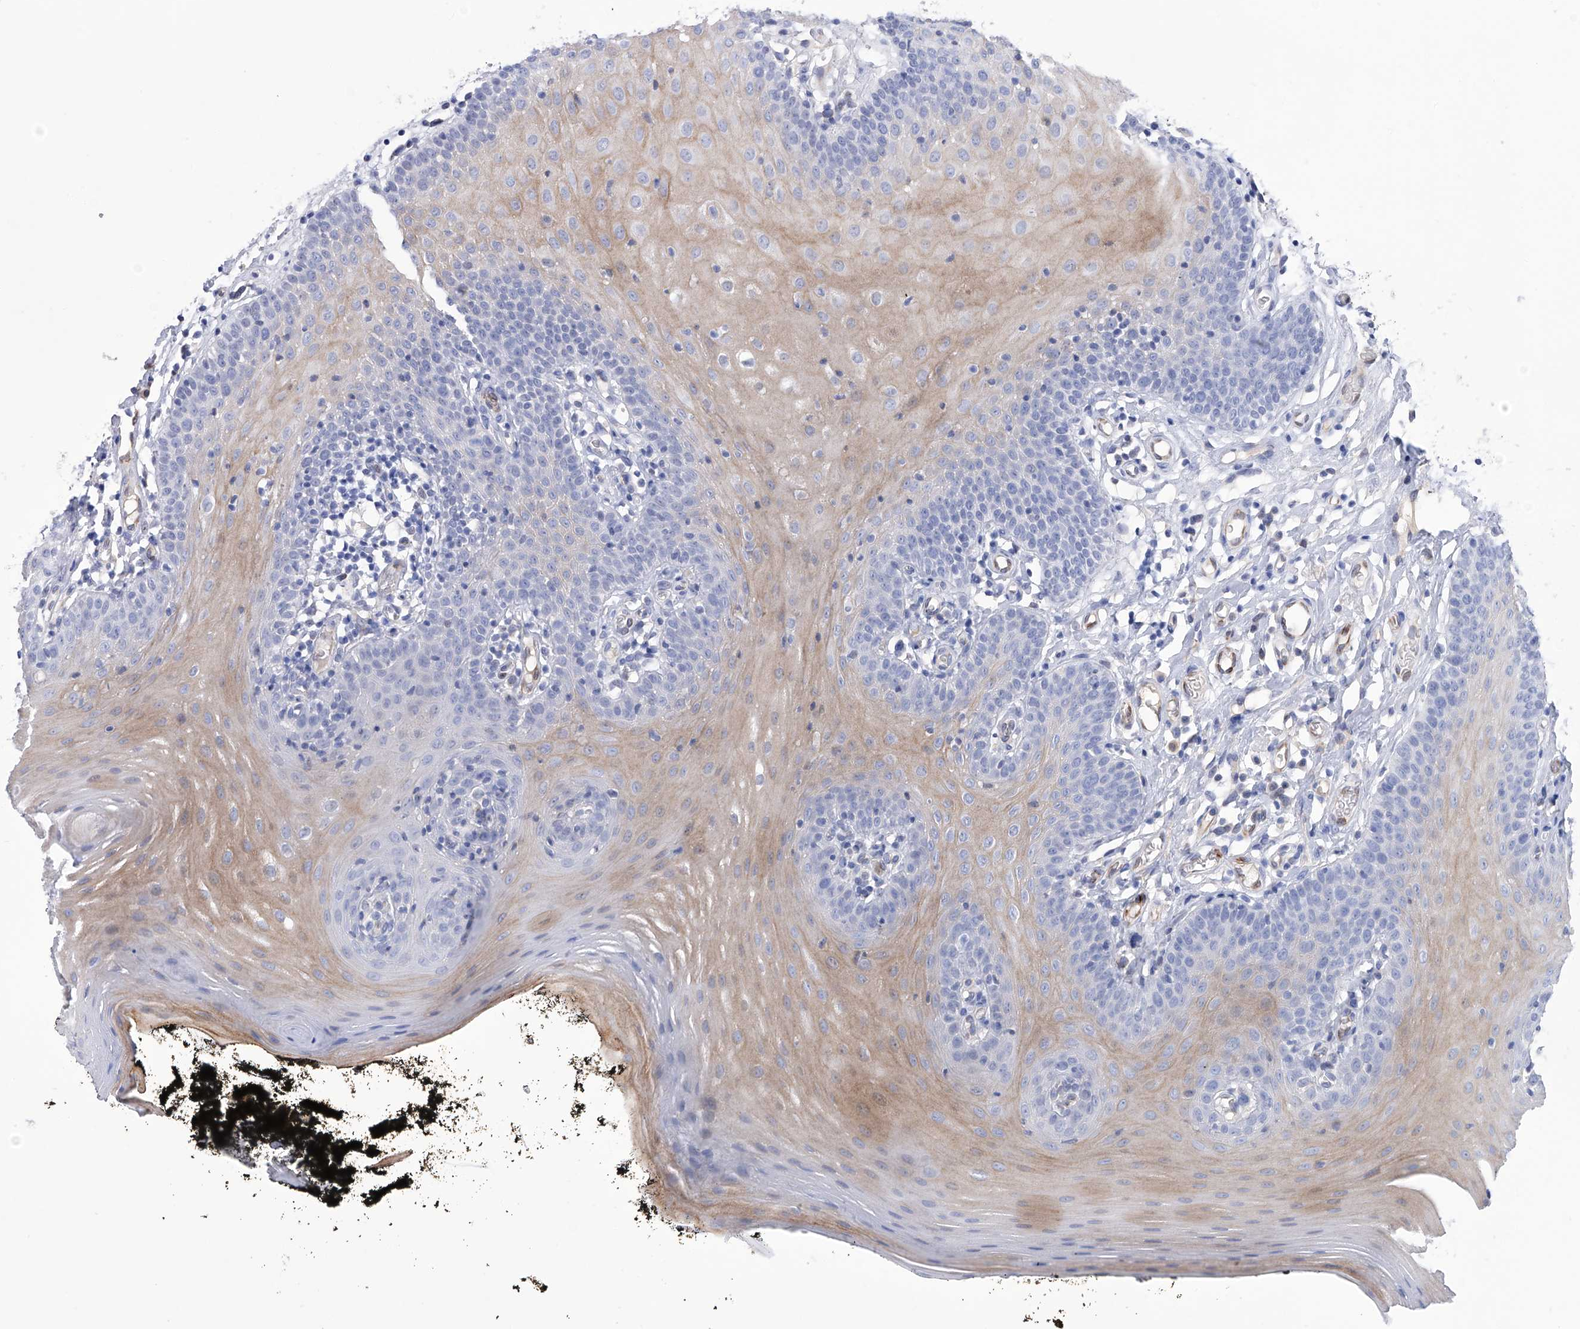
{"staining": {"intensity": "moderate", "quantity": "<25%", "location": "cytoplasmic/membranous"}, "tissue": "oral mucosa", "cell_type": "Squamous epithelial cells", "image_type": "normal", "snomed": [{"axis": "morphology", "description": "Normal tissue, NOS"}, {"axis": "topography", "description": "Oral tissue"}], "caption": "Benign oral mucosa reveals moderate cytoplasmic/membranous staining in about <25% of squamous epithelial cells.", "gene": "PGM3", "patient": {"sex": "male", "age": 74}}